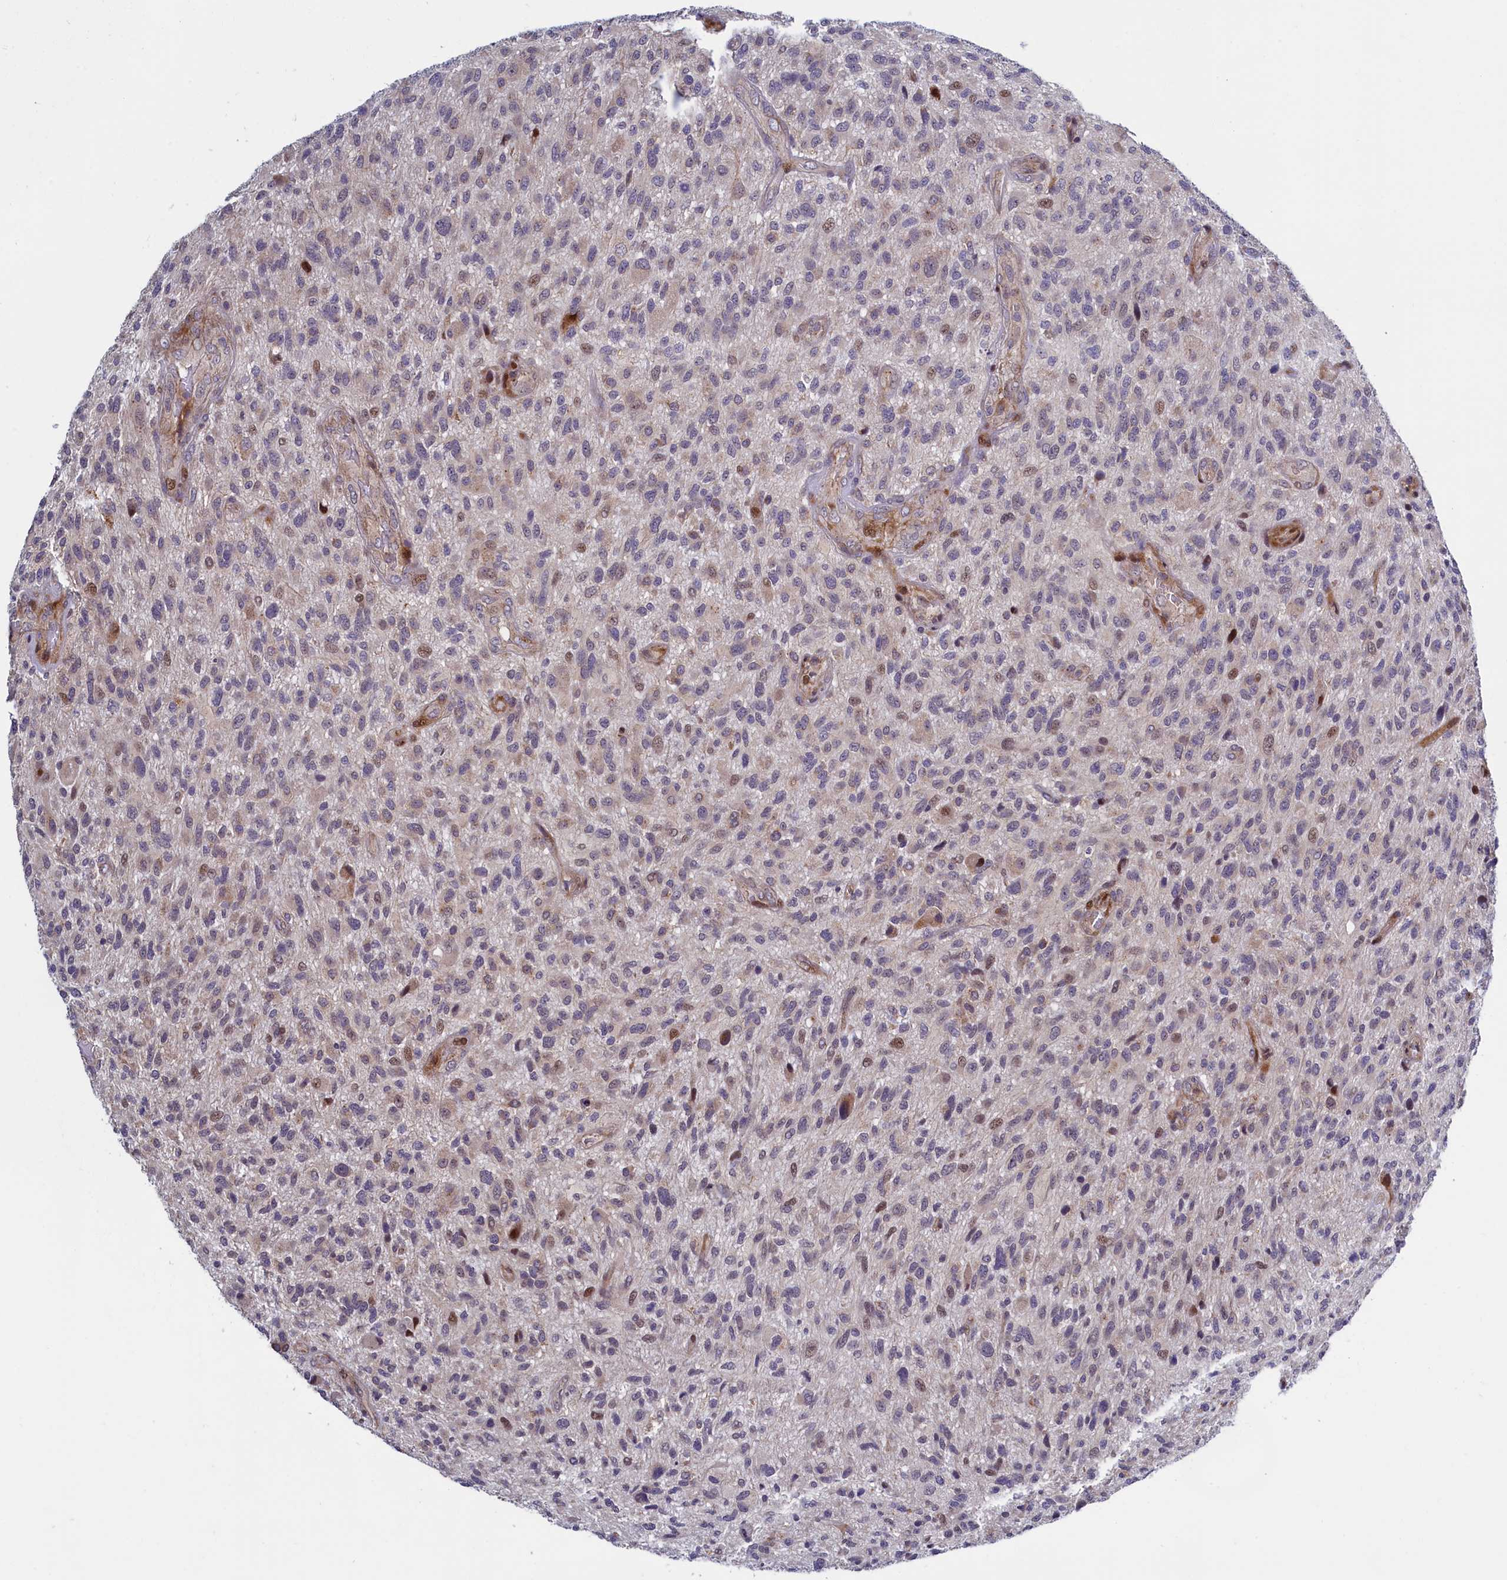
{"staining": {"intensity": "moderate", "quantity": "<25%", "location": "nuclear"}, "tissue": "glioma", "cell_type": "Tumor cells", "image_type": "cancer", "snomed": [{"axis": "morphology", "description": "Glioma, malignant, High grade"}, {"axis": "topography", "description": "Brain"}], "caption": "DAB (3,3'-diaminobenzidine) immunohistochemical staining of glioma reveals moderate nuclear protein positivity in approximately <25% of tumor cells. The protein of interest is stained brown, and the nuclei are stained in blue (DAB IHC with brightfield microscopy, high magnification).", "gene": "PIK3C3", "patient": {"sex": "male", "age": 47}}